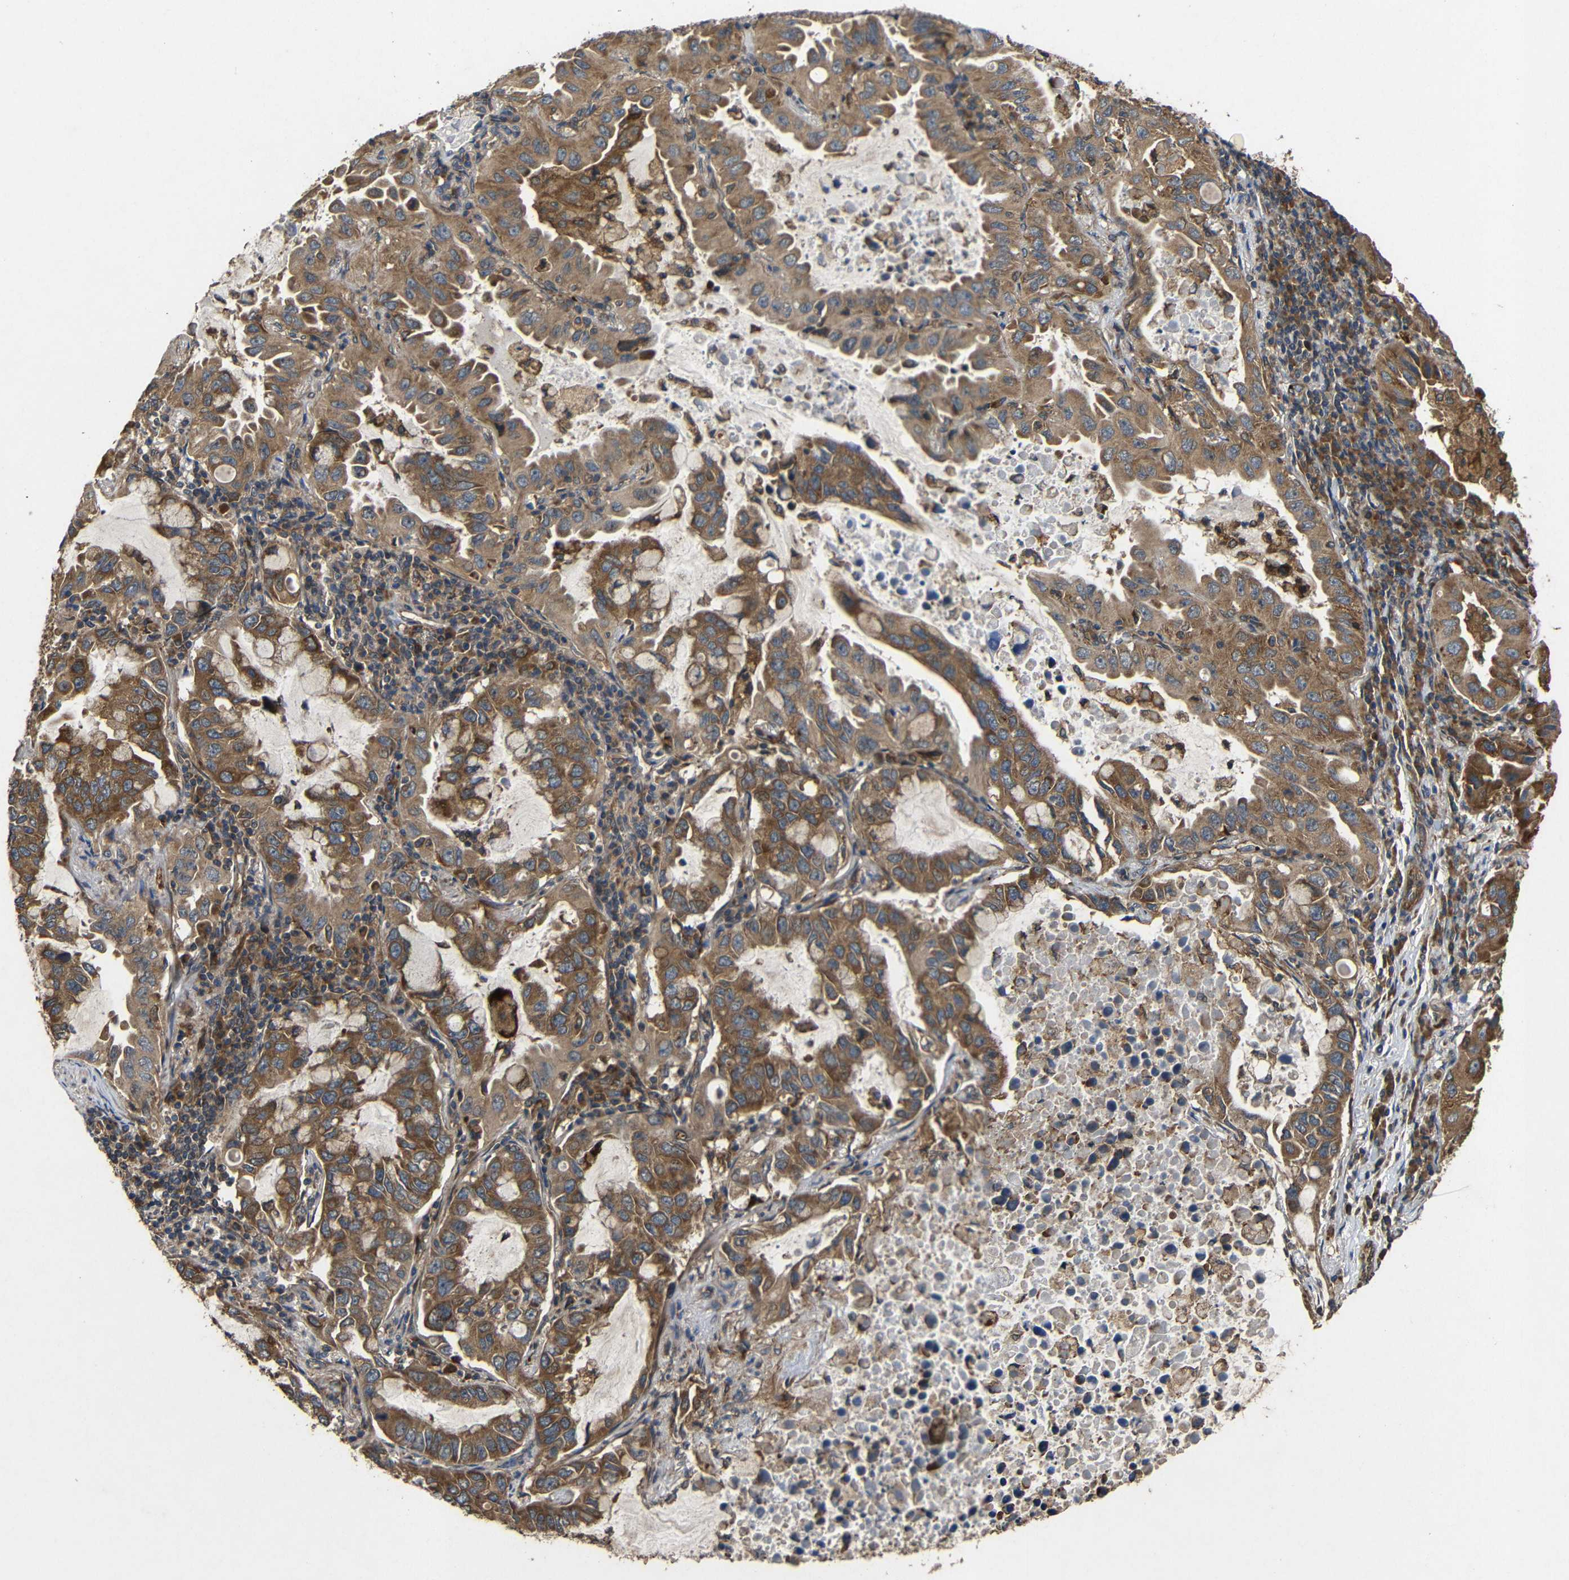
{"staining": {"intensity": "strong", "quantity": ">75%", "location": "cytoplasmic/membranous"}, "tissue": "lung cancer", "cell_type": "Tumor cells", "image_type": "cancer", "snomed": [{"axis": "morphology", "description": "Adenocarcinoma, NOS"}, {"axis": "topography", "description": "Lung"}], "caption": "A brown stain highlights strong cytoplasmic/membranous positivity of a protein in adenocarcinoma (lung) tumor cells. (brown staining indicates protein expression, while blue staining denotes nuclei).", "gene": "EIF2S1", "patient": {"sex": "male", "age": 64}}